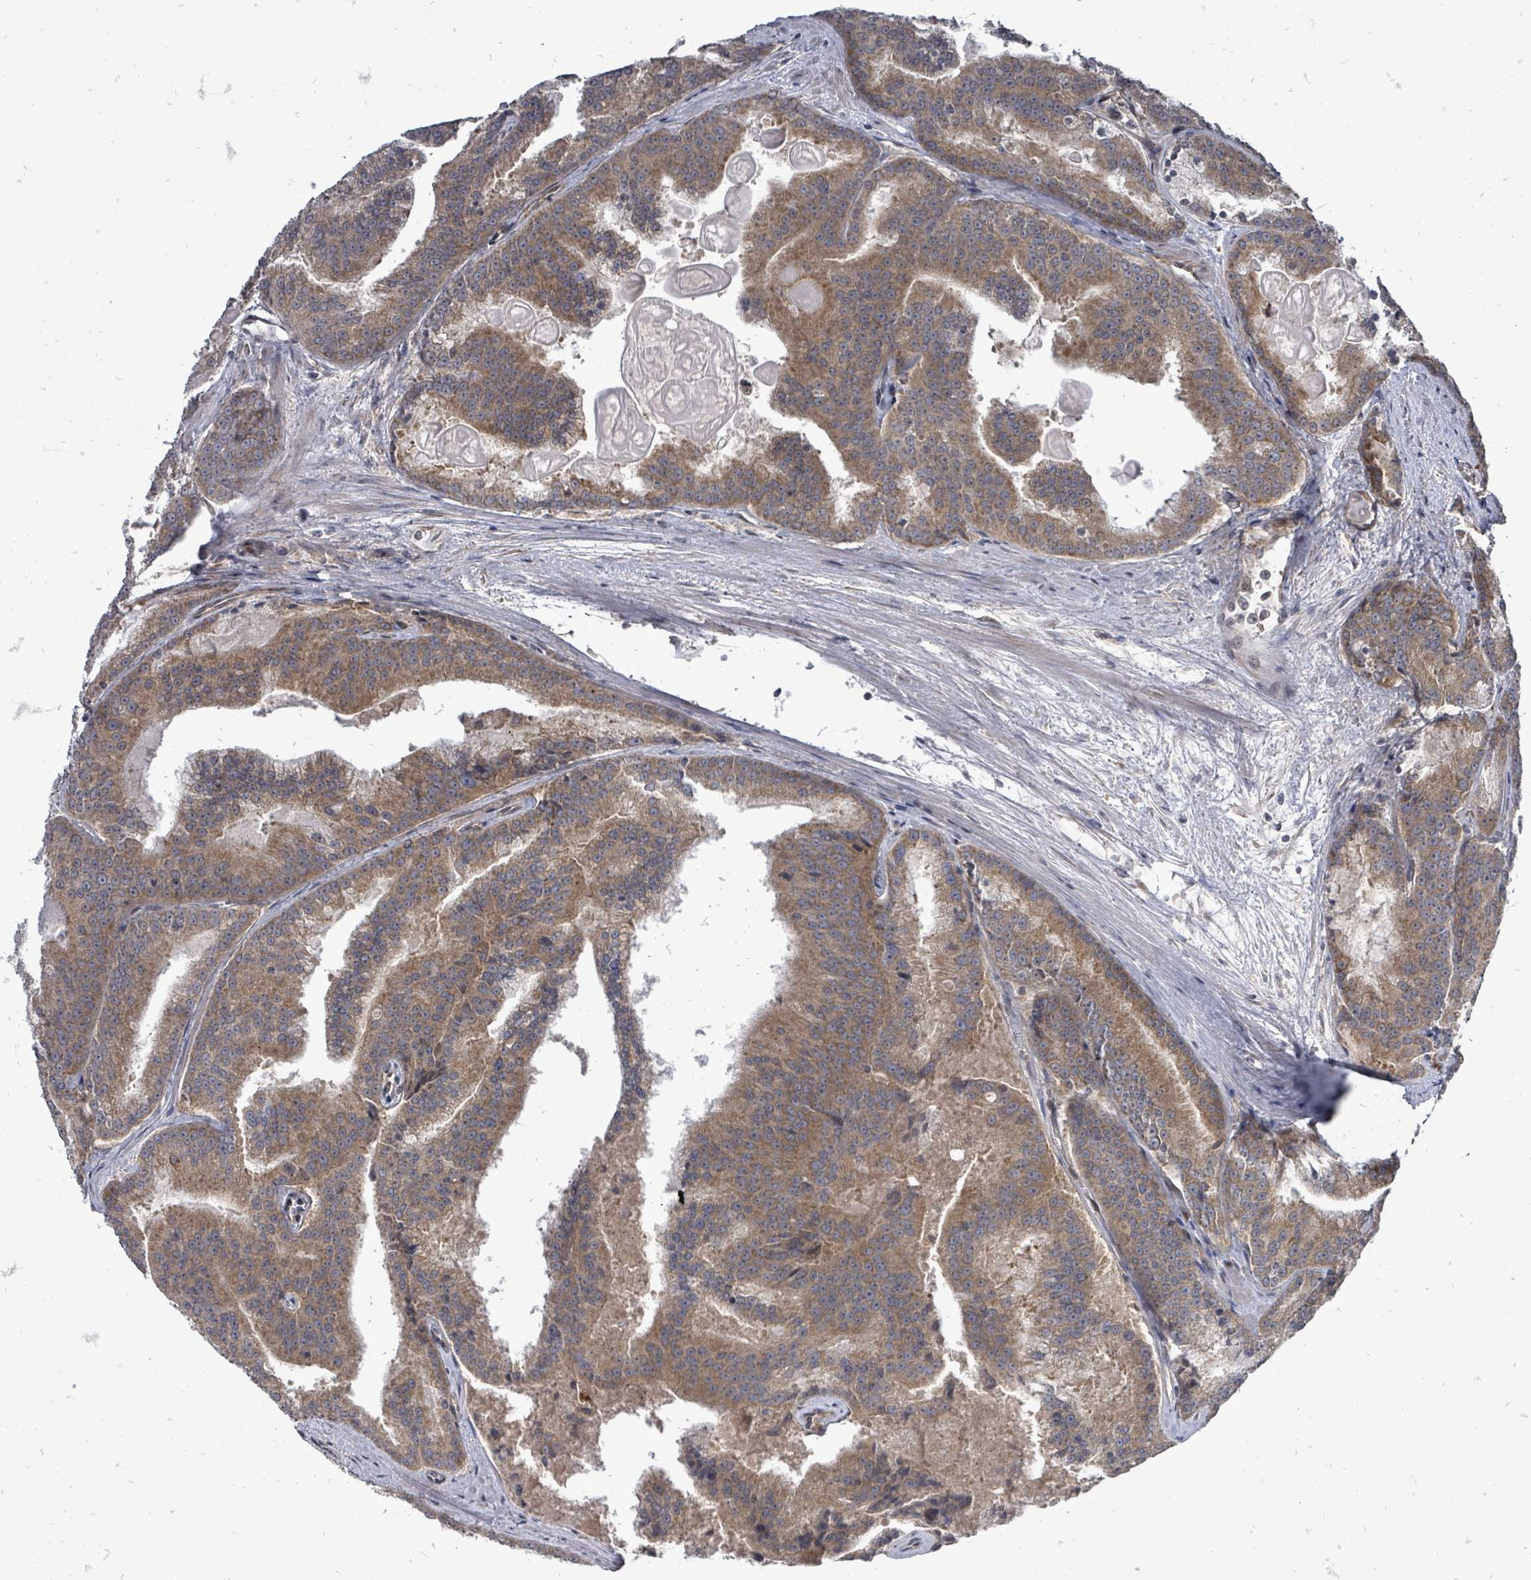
{"staining": {"intensity": "moderate", "quantity": ">75%", "location": "cytoplasmic/membranous"}, "tissue": "prostate cancer", "cell_type": "Tumor cells", "image_type": "cancer", "snomed": [{"axis": "morphology", "description": "Adenocarcinoma, High grade"}, {"axis": "topography", "description": "Prostate"}], "caption": "The photomicrograph exhibits immunohistochemical staining of high-grade adenocarcinoma (prostate). There is moderate cytoplasmic/membranous staining is identified in approximately >75% of tumor cells. The staining was performed using DAB to visualize the protein expression in brown, while the nuclei were stained in blue with hematoxylin (Magnification: 20x).", "gene": "RALGAPB", "patient": {"sex": "male", "age": 61}}